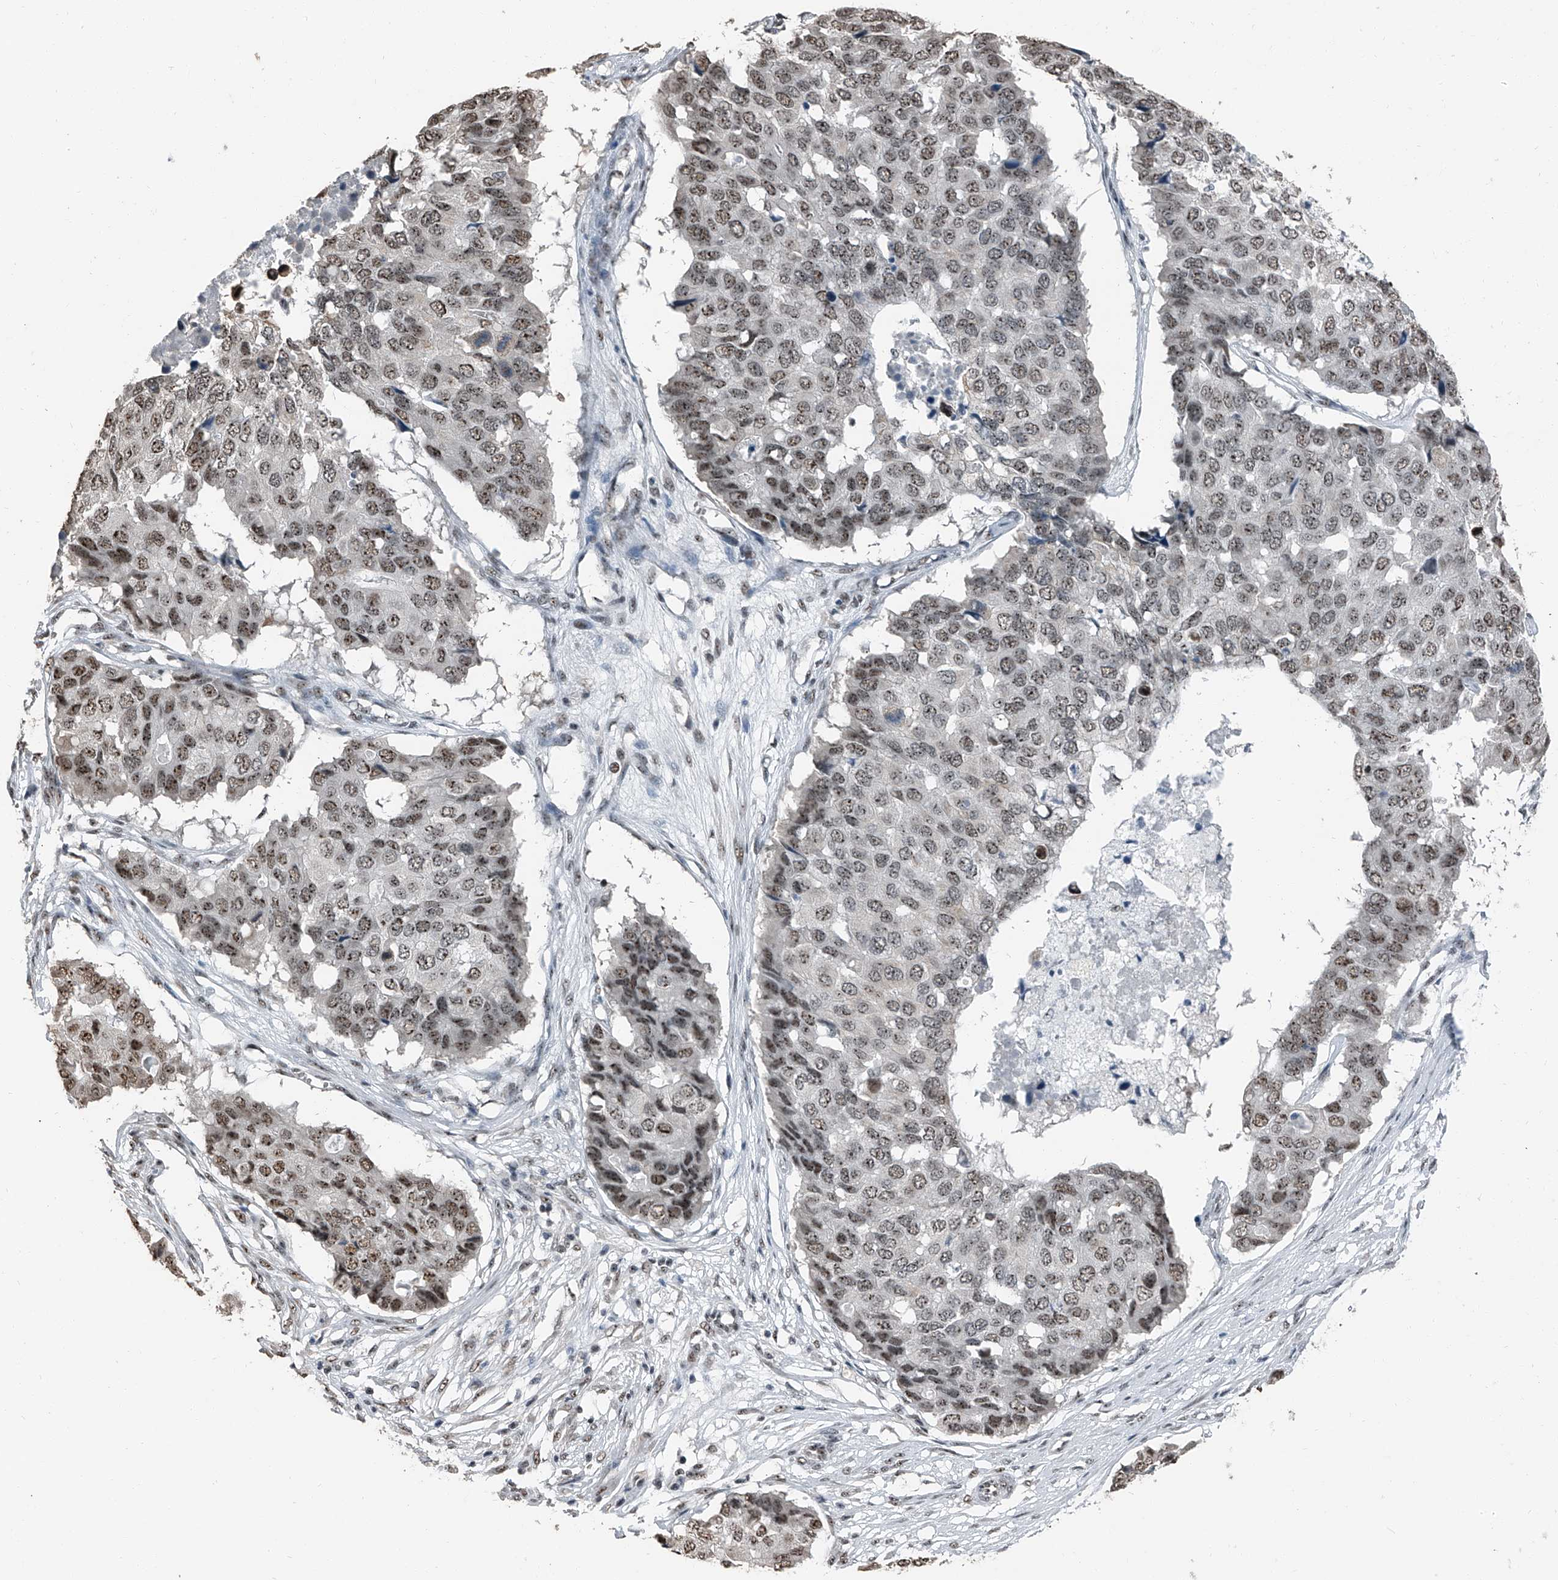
{"staining": {"intensity": "weak", "quantity": ">75%", "location": "nuclear"}, "tissue": "pancreatic cancer", "cell_type": "Tumor cells", "image_type": "cancer", "snomed": [{"axis": "morphology", "description": "Adenocarcinoma, NOS"}, {"axis": "topography", "description": "Pancreas"}], "caption": "Weak nuclear positivity for a protein is seen in about >75% of tumor cells of pancreatic cancer using IHC.", "gene": "TCOF1", "patient": {"sex": "male", "age": 50}}